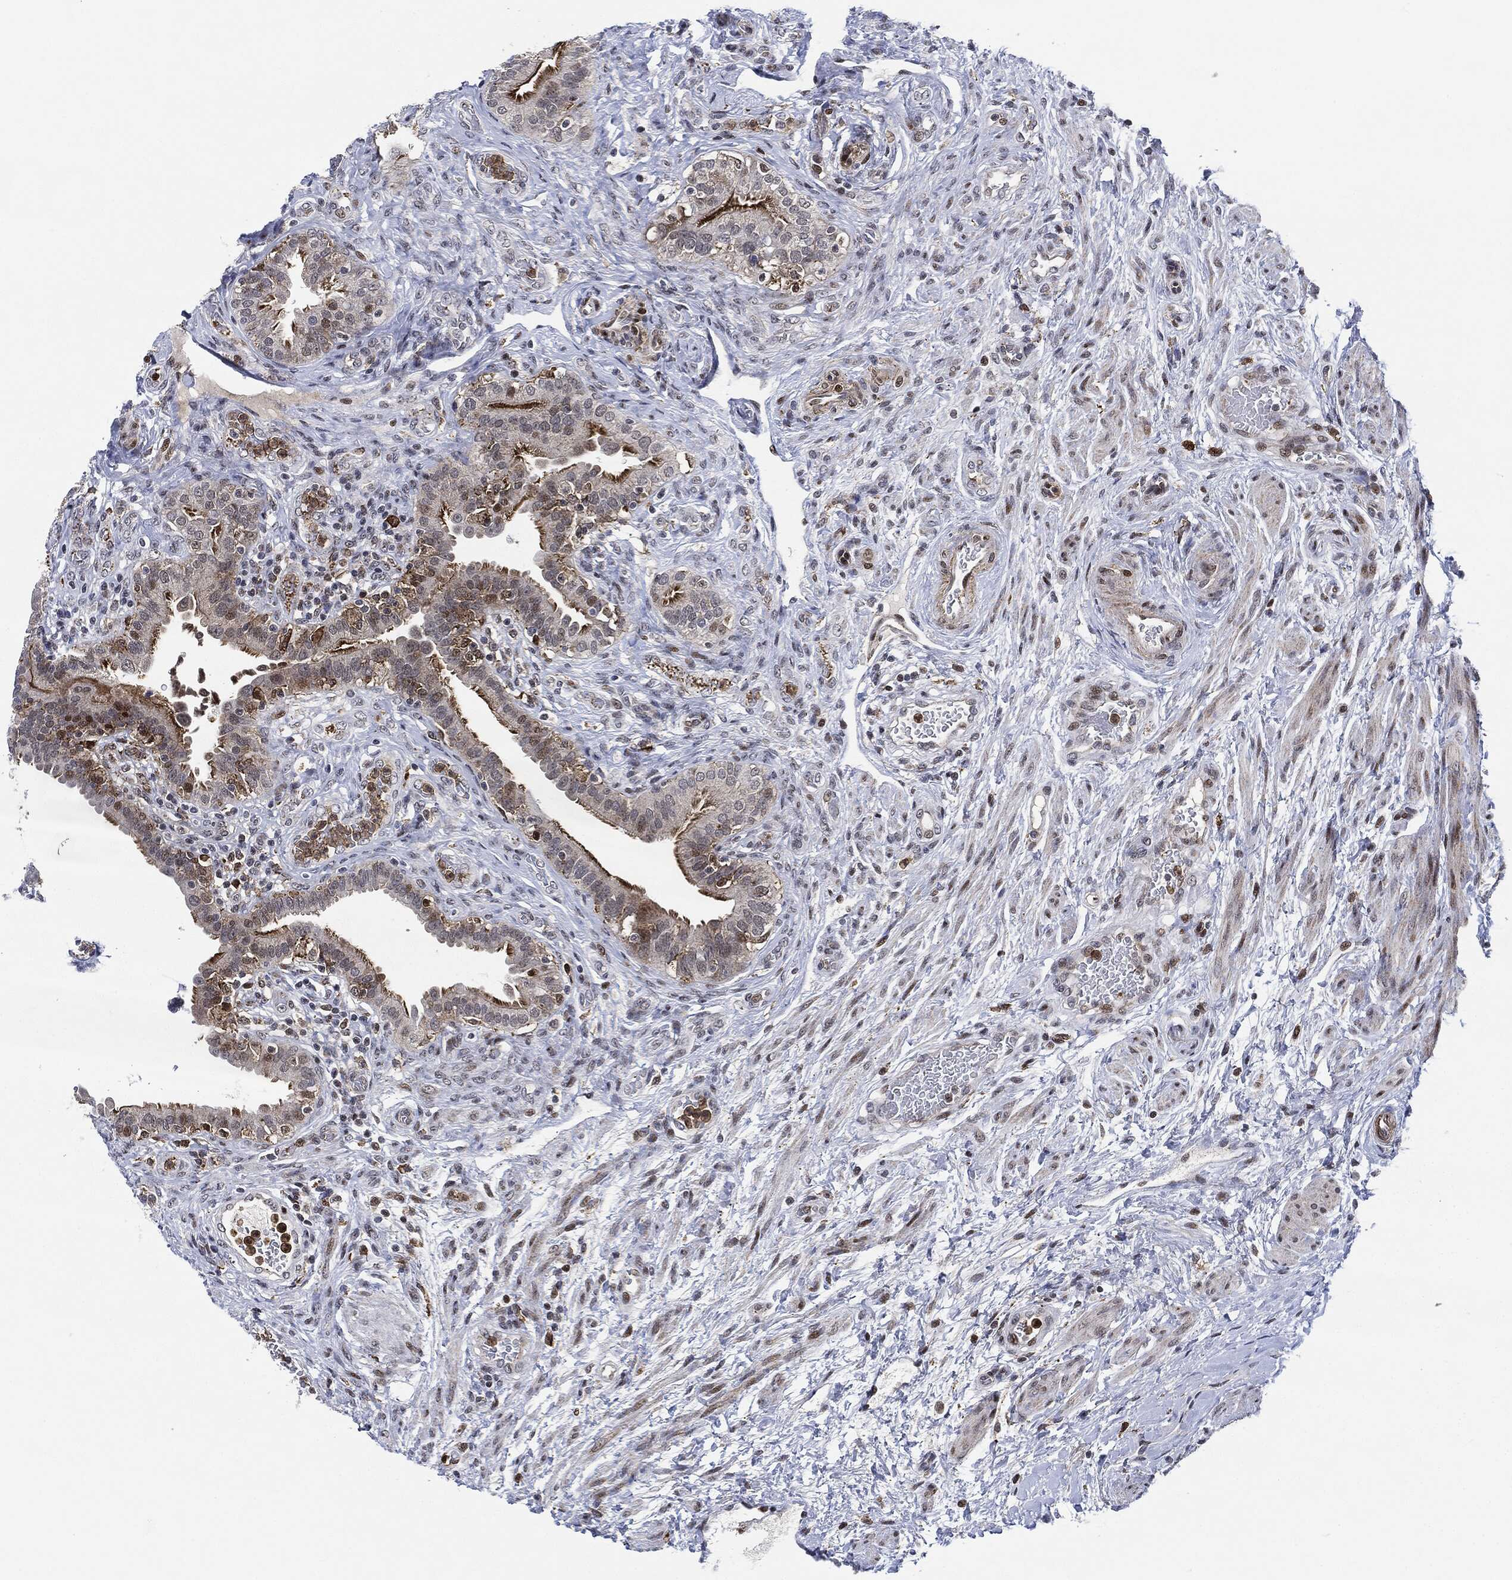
{"staining": {"intensity": "strong", "quantity": "25%-75%", "location": "cytoplasmic/membranous"}, "tissue": "fallopian tube", "cell_type": "Glandular cells", "image_type": "normal", "snomed": [{"axis": "morphology", "description": "Normal tissue, NOS"}, {"axis": "topography", "description": "Fallopian tube"}], "caption": "A photomicrograph of fallopian tube stained for a protein demonstrates strong cytoplasmic/membranous brown staining in glandular cells. Nuclei are stained in blue.", "gene": "NANOS3", "patient": {"sex": "female", "age": 41}}